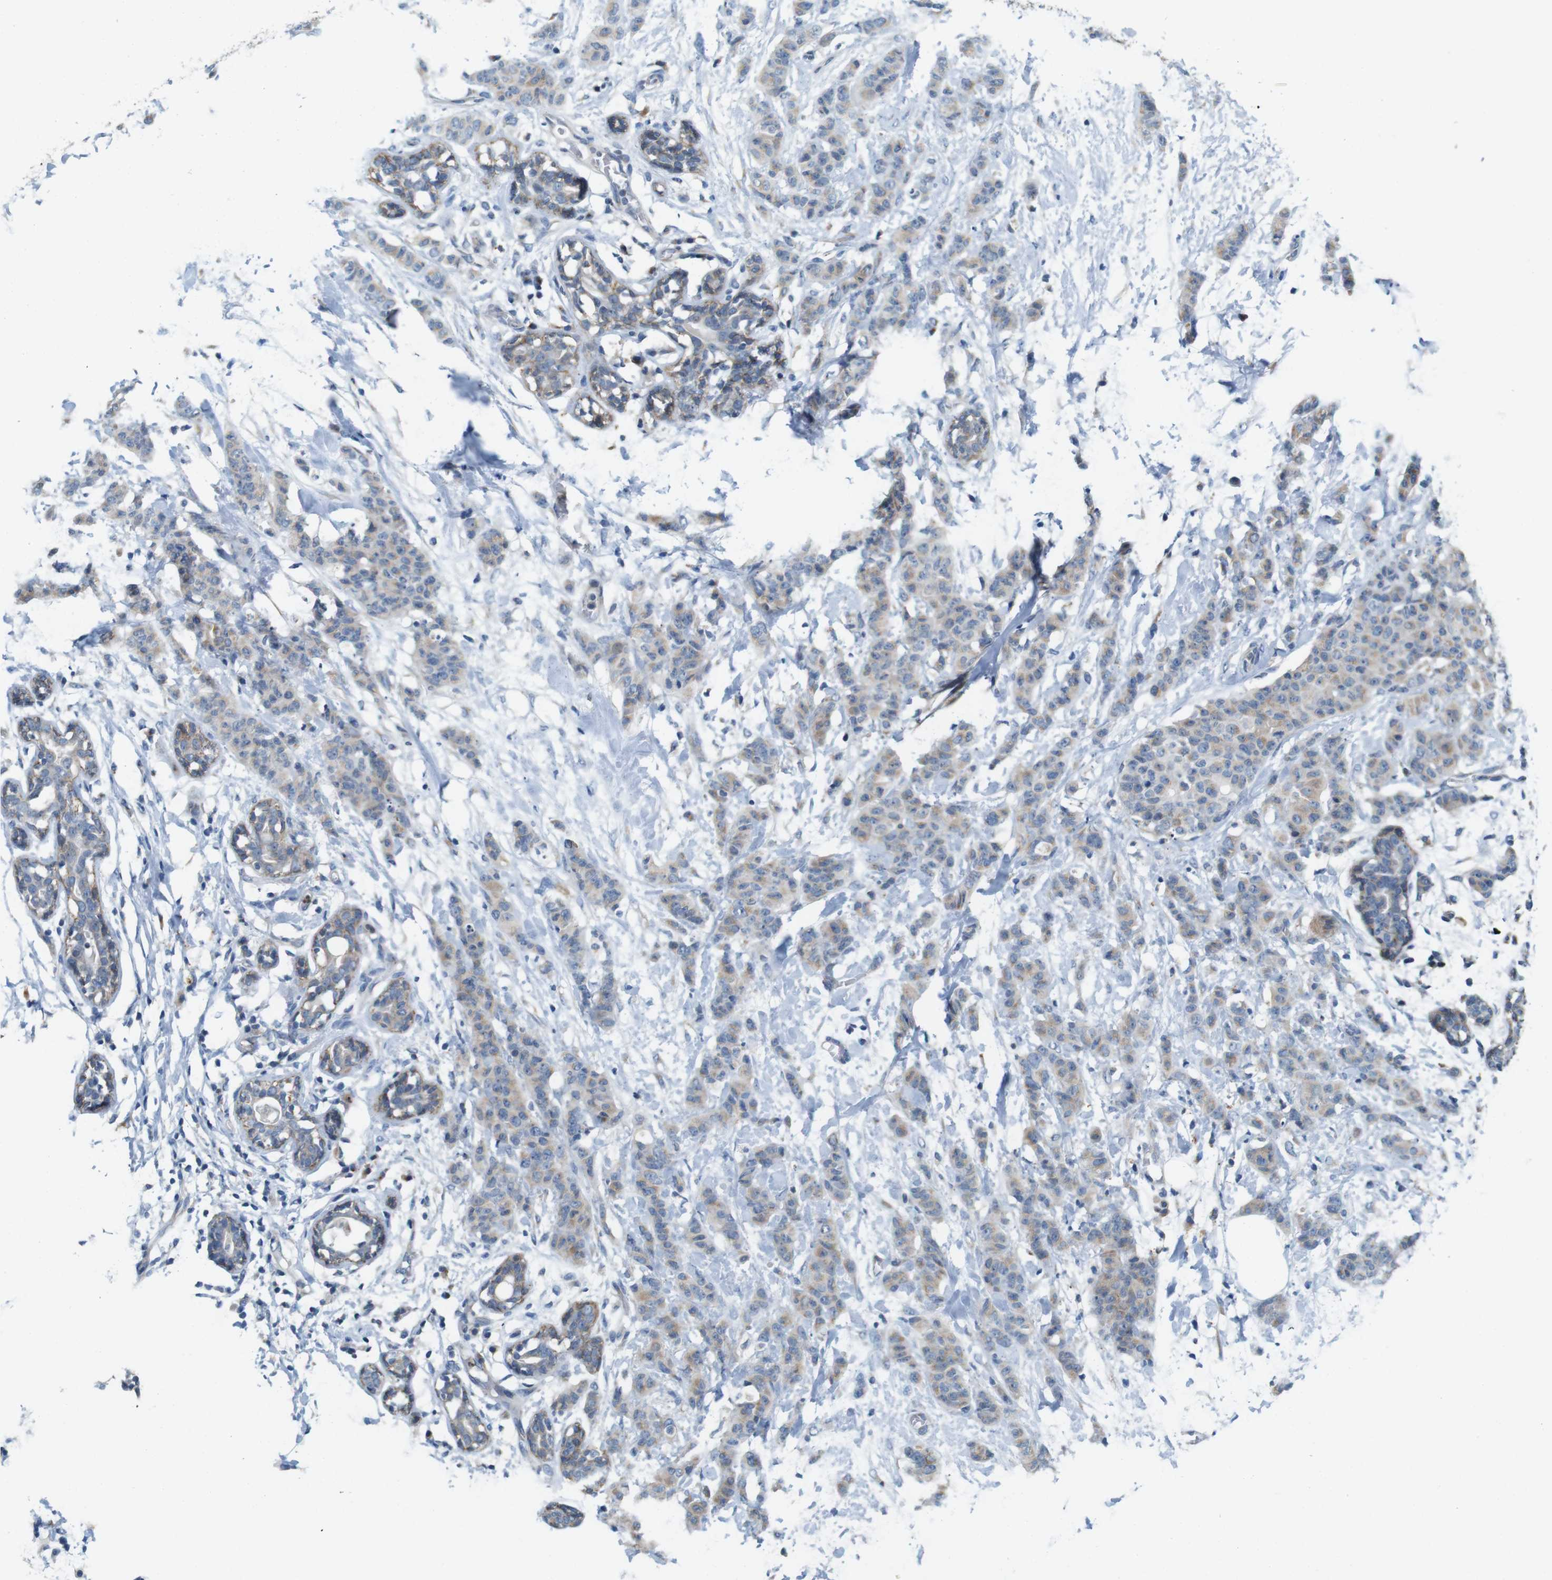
{"staining": {"intensity": "weak", "quantity": ">75%", "location": "cytoplasmic/membranous"}, "tissue": "breast cancer", "cell_type": "Tumor cells", "image_type": "cancer", "snomed": [{"axis": "morphology", "description": "Normal tissue, NOS"}, {"axis": "morphology", "description": "Duct carcinoma"}, {"axis": "topography", "description": "Breast"}], "caption": "Immunohistochemical staining of human breast cancer (intraductal carcinoma) demonstrates low levels of weak cytoplasmic/membranous protein positivity in about >75% of tumor cells.", "gene": "SKI", "patient": {"sex": "female", "age": 40}}